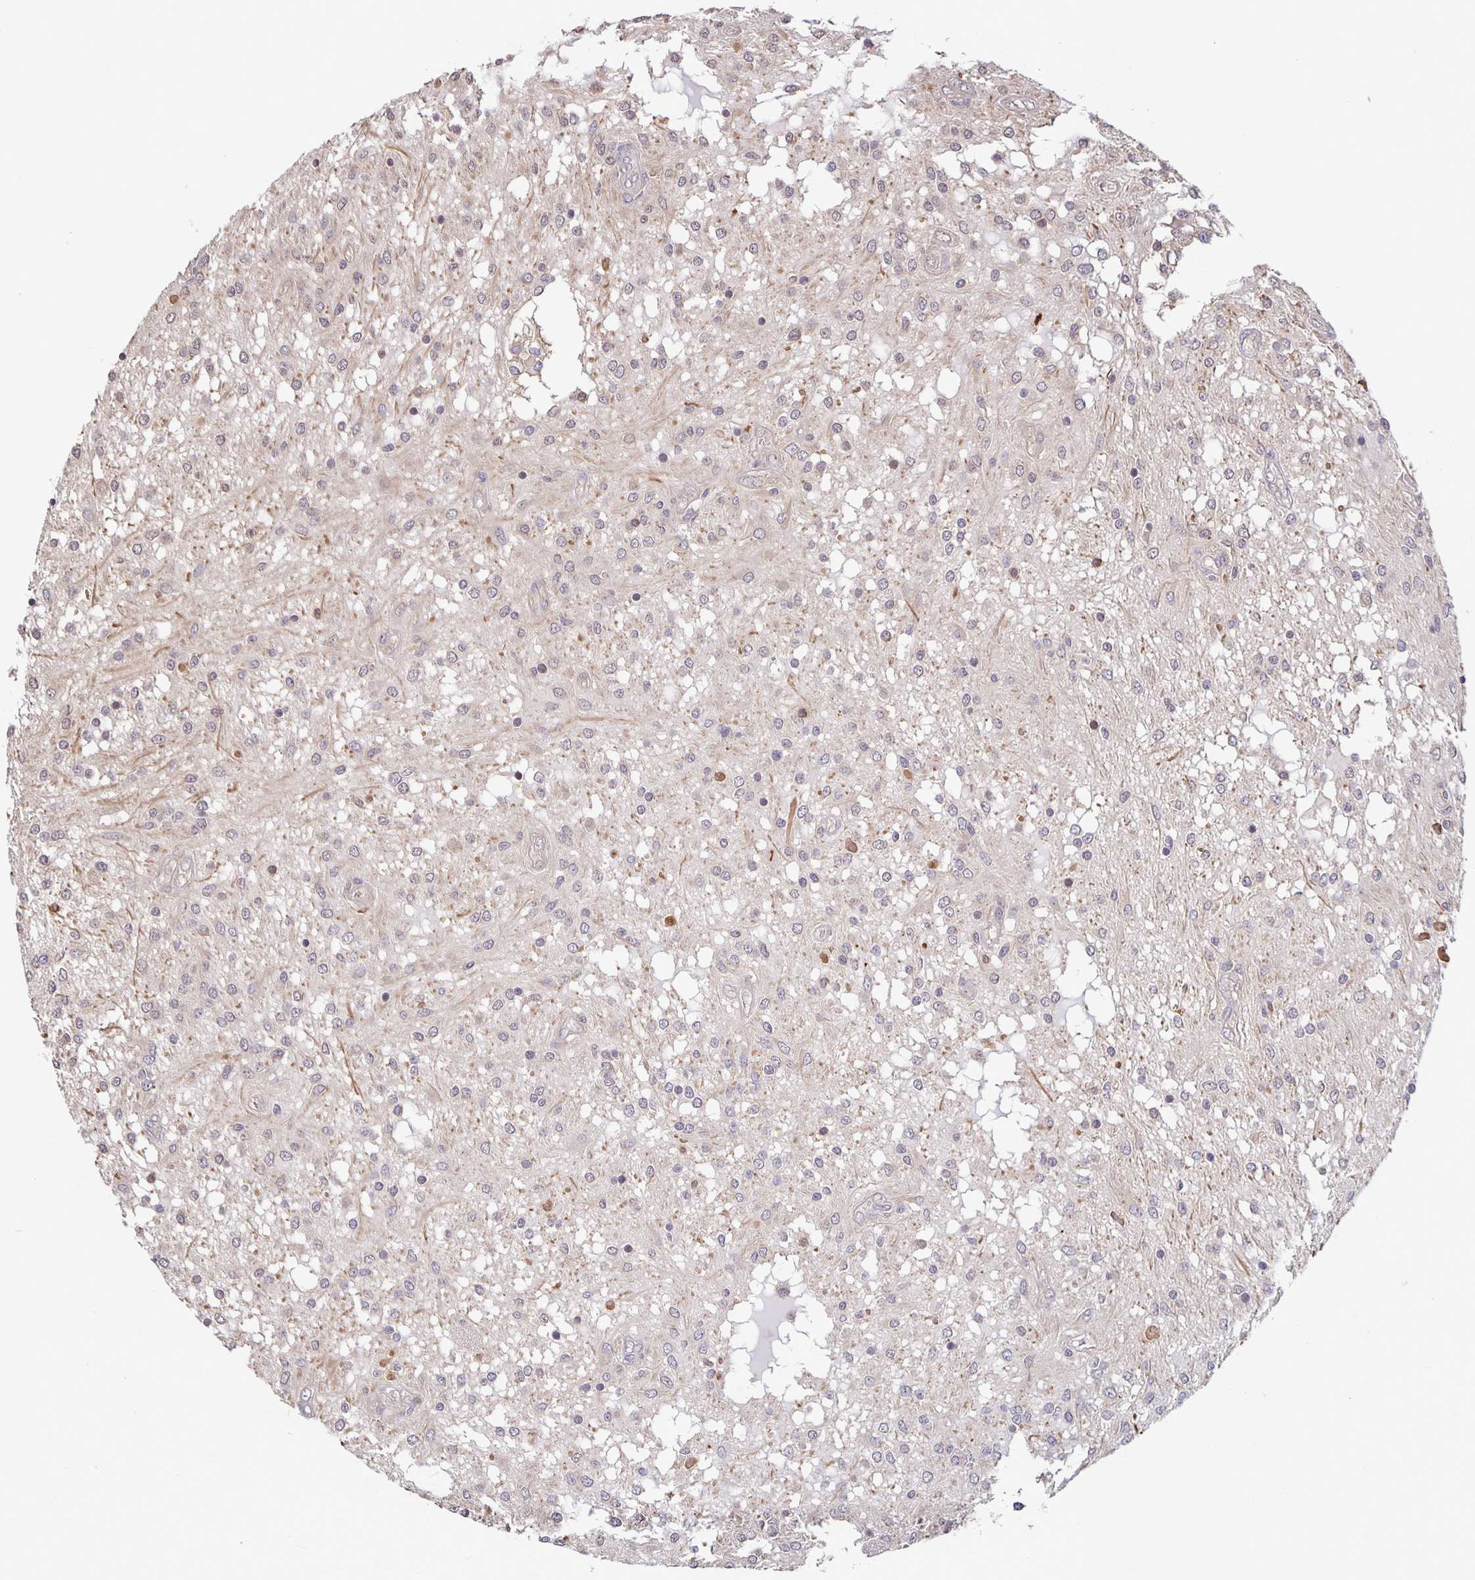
{"staining": {"intensity": "negative", "quantity": "none", "location": "none"}, "tissue": "glioma", "cell_type": "Tumor cells", "image_type": "cancer", "snomed": [{"axis": "morphology", "description": "Glioma, malignant, Low grade"}, {"axis": "topography", "description": "Cerebellum"}], "caption": "Immunohistochemistry (IHC) photomicrograph of human malignant low-grade glioma stained for a protein (brown), which displays no expression in tumor cells.", "gene": "FEM1C", "patient": {"sex": "female", "age": 14}}